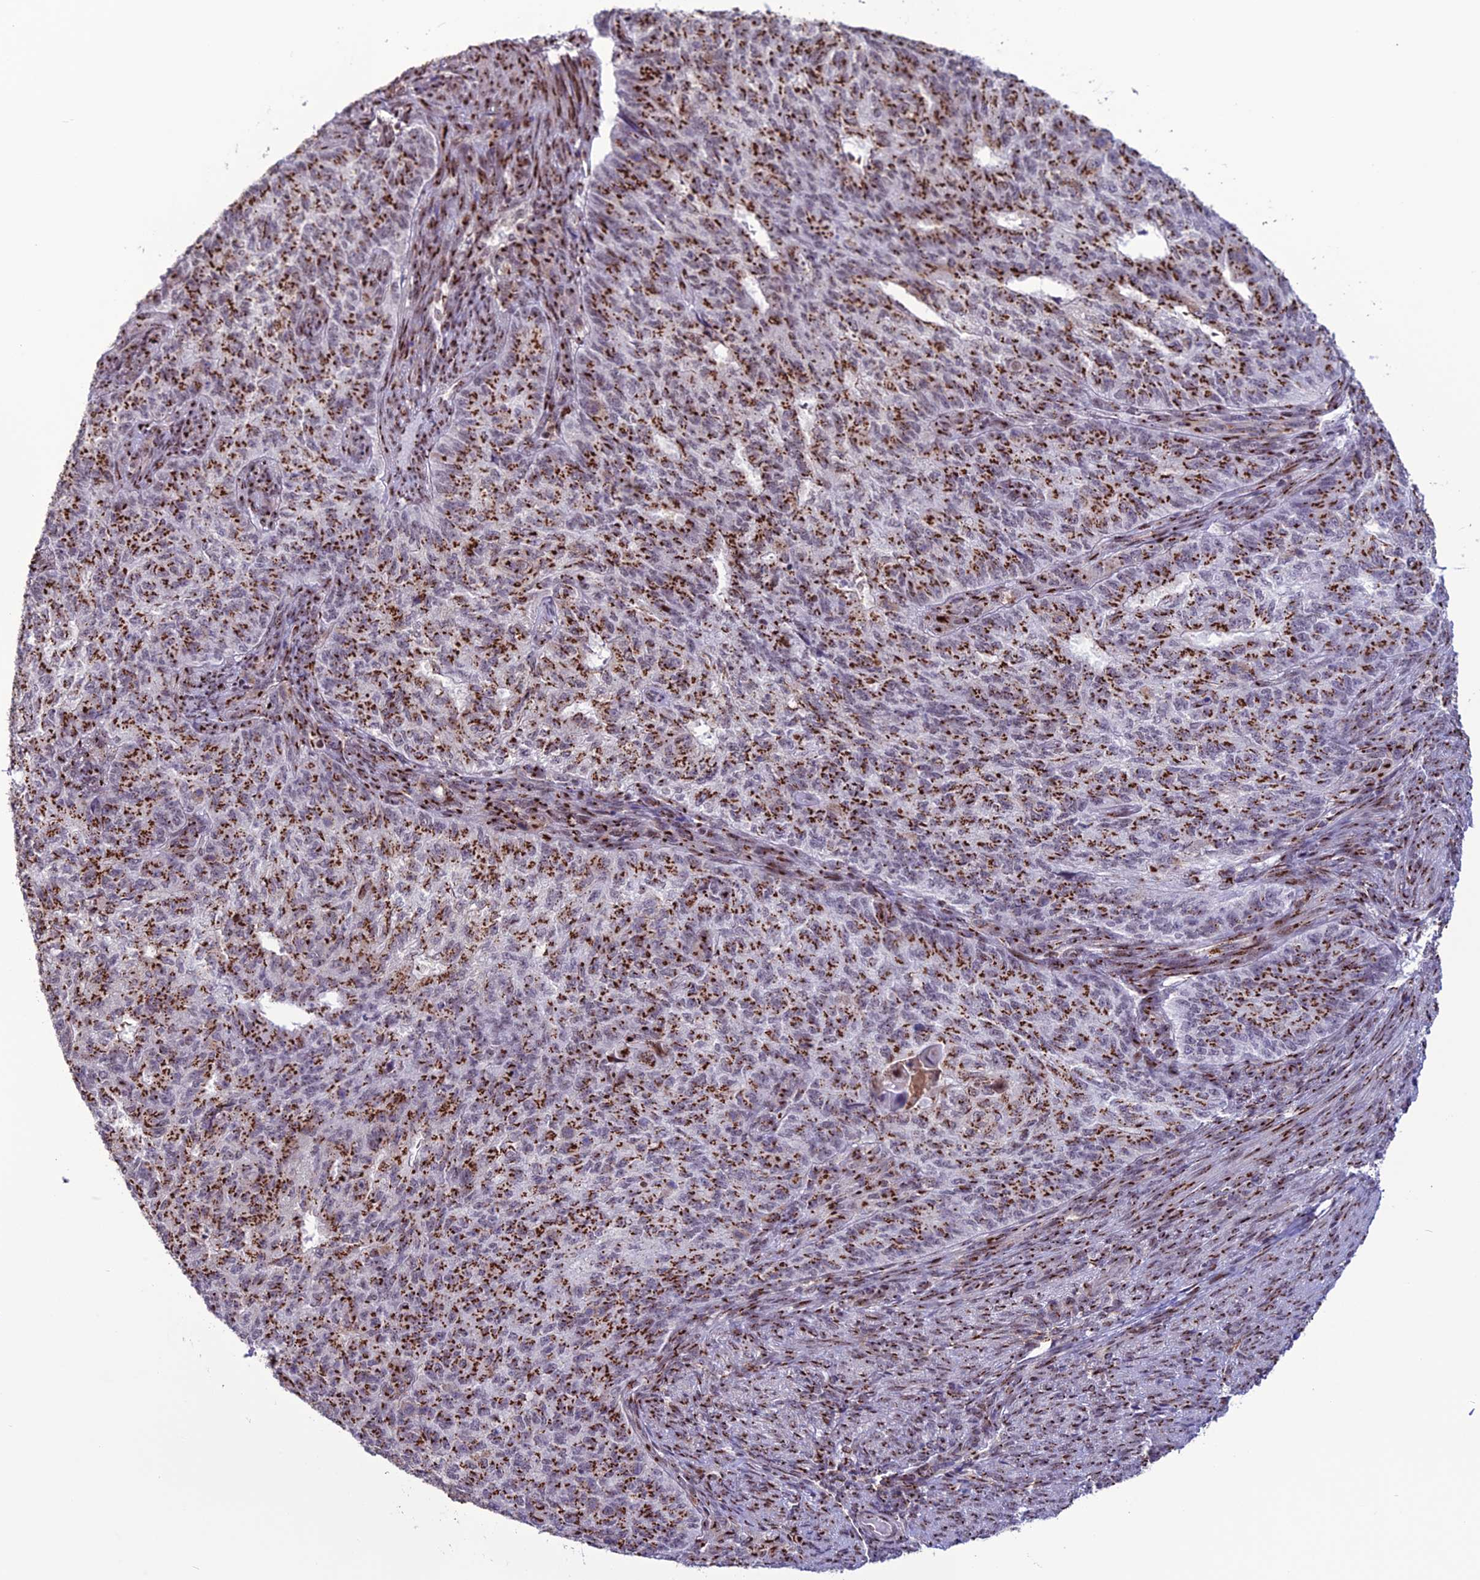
{"staining": {"intensity": "strong", "quantity": ">75%", "location": "cytoplasmic/membranous"}, "tissue": "endometrial cancer", "cell_type": "Tumor cells", "image_type": "cancer", "snomed": [{"axis": "morphology", "description": "Adenocarcinoma, NOS"}, {"axis": "topography", "description": "Endometrium"}], "caption": "IHC (DAB) staining of human endometrial cancer shows strong cytoplasmic/membranous protein expression in approximately >75% of tumor cells.", "gene": "PLEKHA4", "patient": {"sex": "female", "age": 32}}